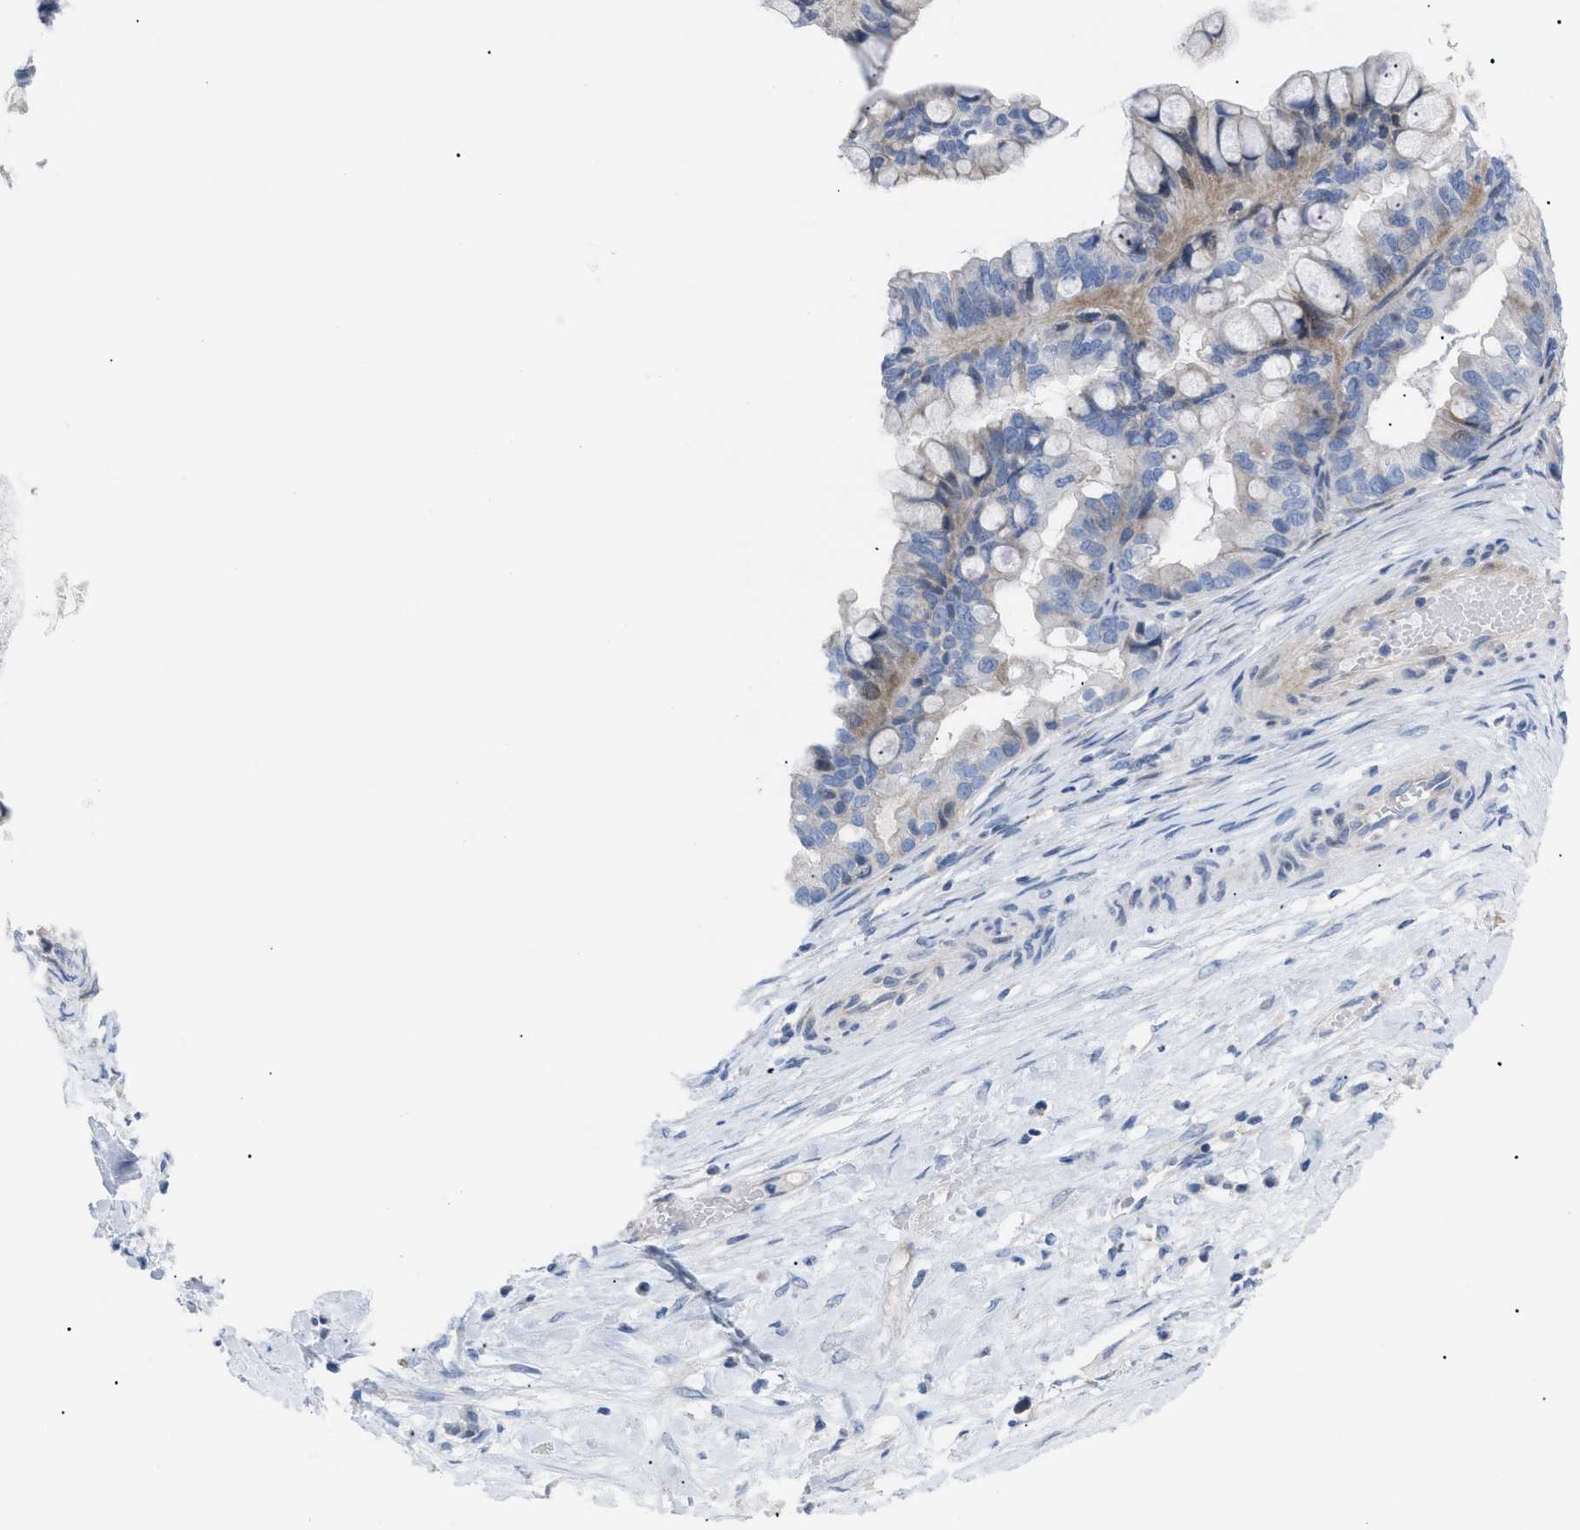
{"staining": {"intensity": "weak", "quantity": "25%-75%", "location": "cytoplasmic/membranous"}, "tissue": "ovarian cancer", "cell_type": "Tumor cells", "image_type": "cancer", "snomed": [{"axis": "morphology", "description": "Cystadenocarcinoma, mucinous, NOS"}, {"axis": "topography", "description": "Ovary"}], "caption": "This is a photomicrograph of IHC staining of mucinous cystadenocarcinoma (ovarian), which shows weak staining in the cytoplasmic/membranous of tumor cells.", "gene": "CAV3", "patient": {"sex": "female", "age": 80}}